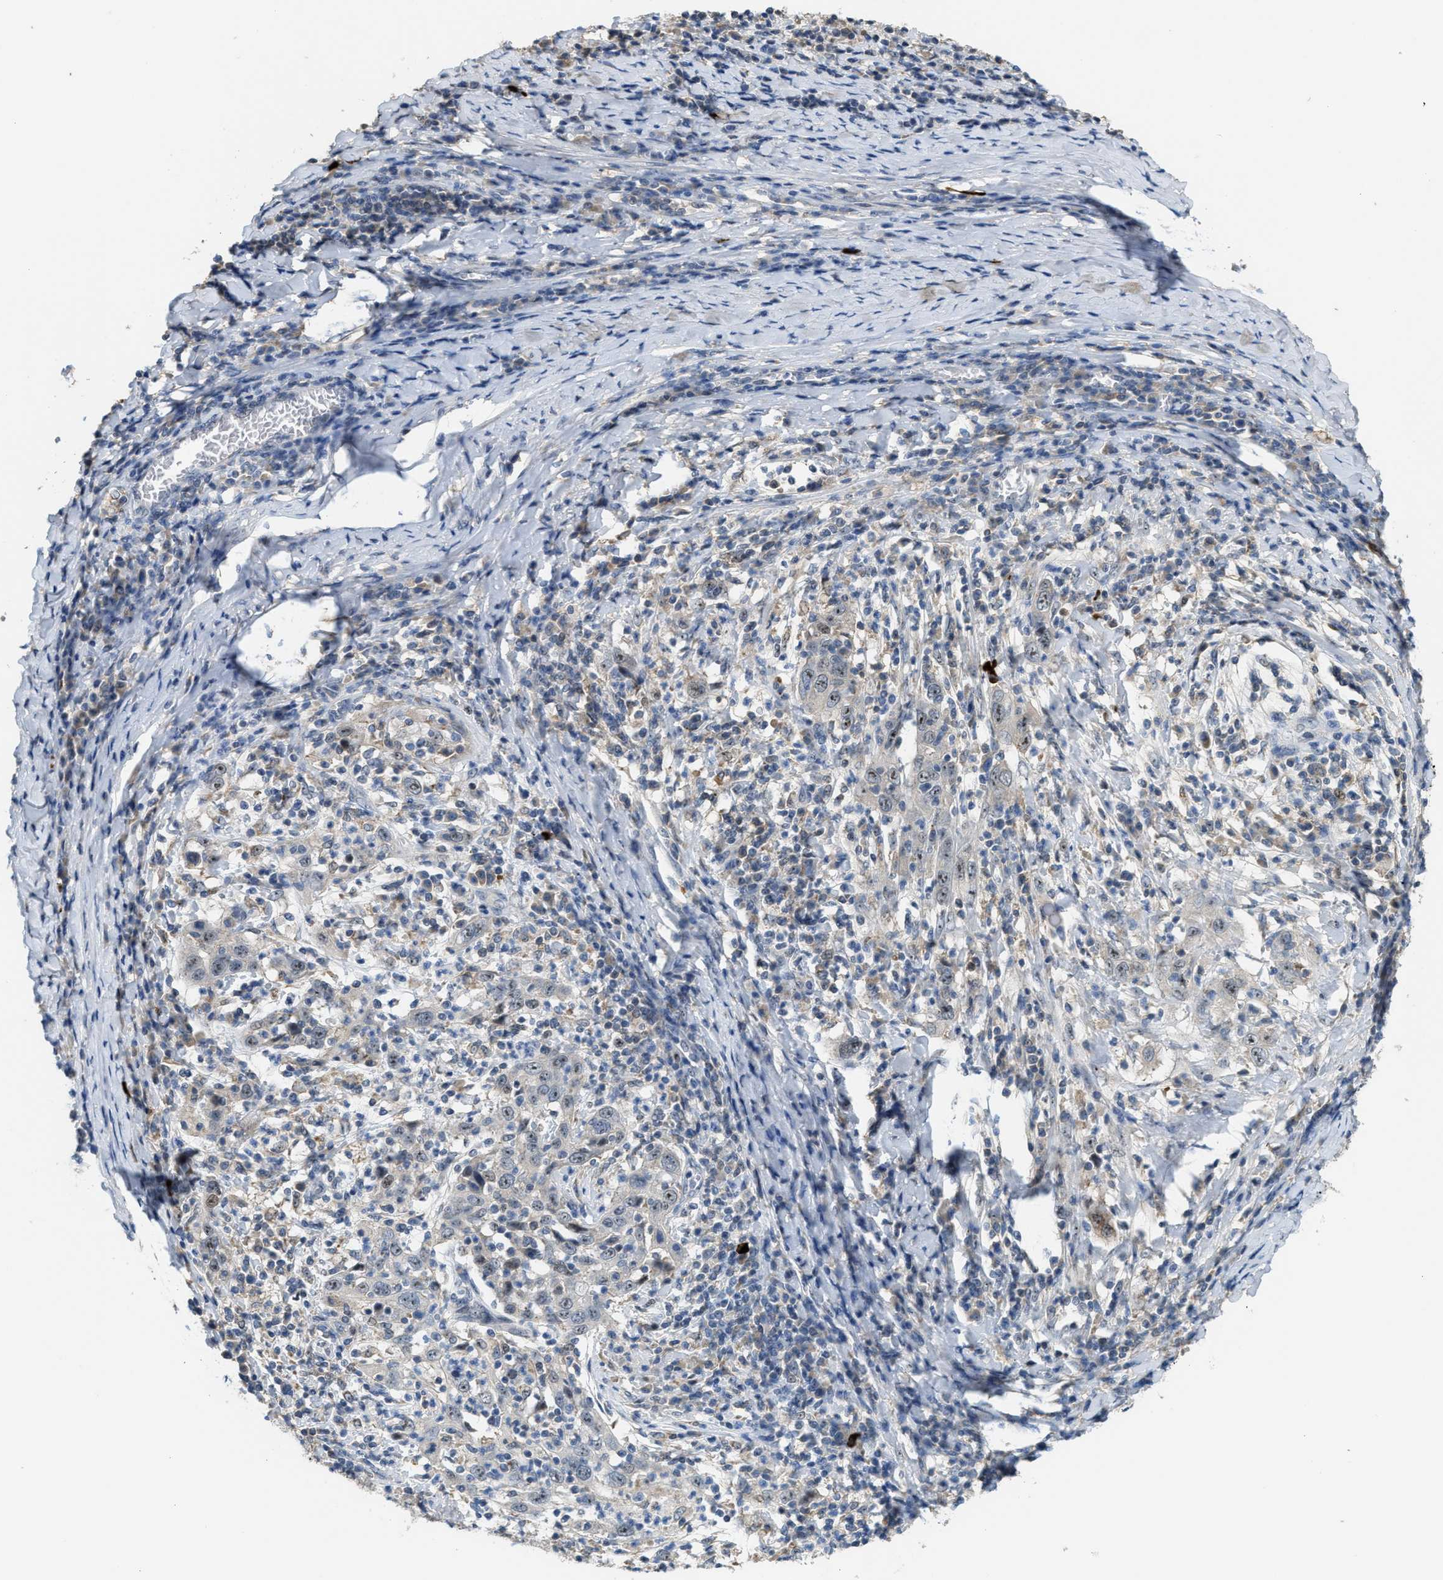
{"staining": {"intensity": "moderate", "quantity": "25%-75%", "location": "nuclear"}, "tissue": "cervical cancer", "cell_type": "Tumor cells", "image_type": "cancer", "snomed": [{"axis": "morphology", "description": "Squamous cell carcinoma, NOS"}, {"axis": "topography", "description": "Cervix"}], "caption": "Immunohistochemical staining of squamous cell carcinoma (cervical) reveals medium levels of moderate nuclear positivity in approximately 25%-75% of tumor cells.", "gene": "ZNF783", "patient": {"sex": "female", "age": 46}}